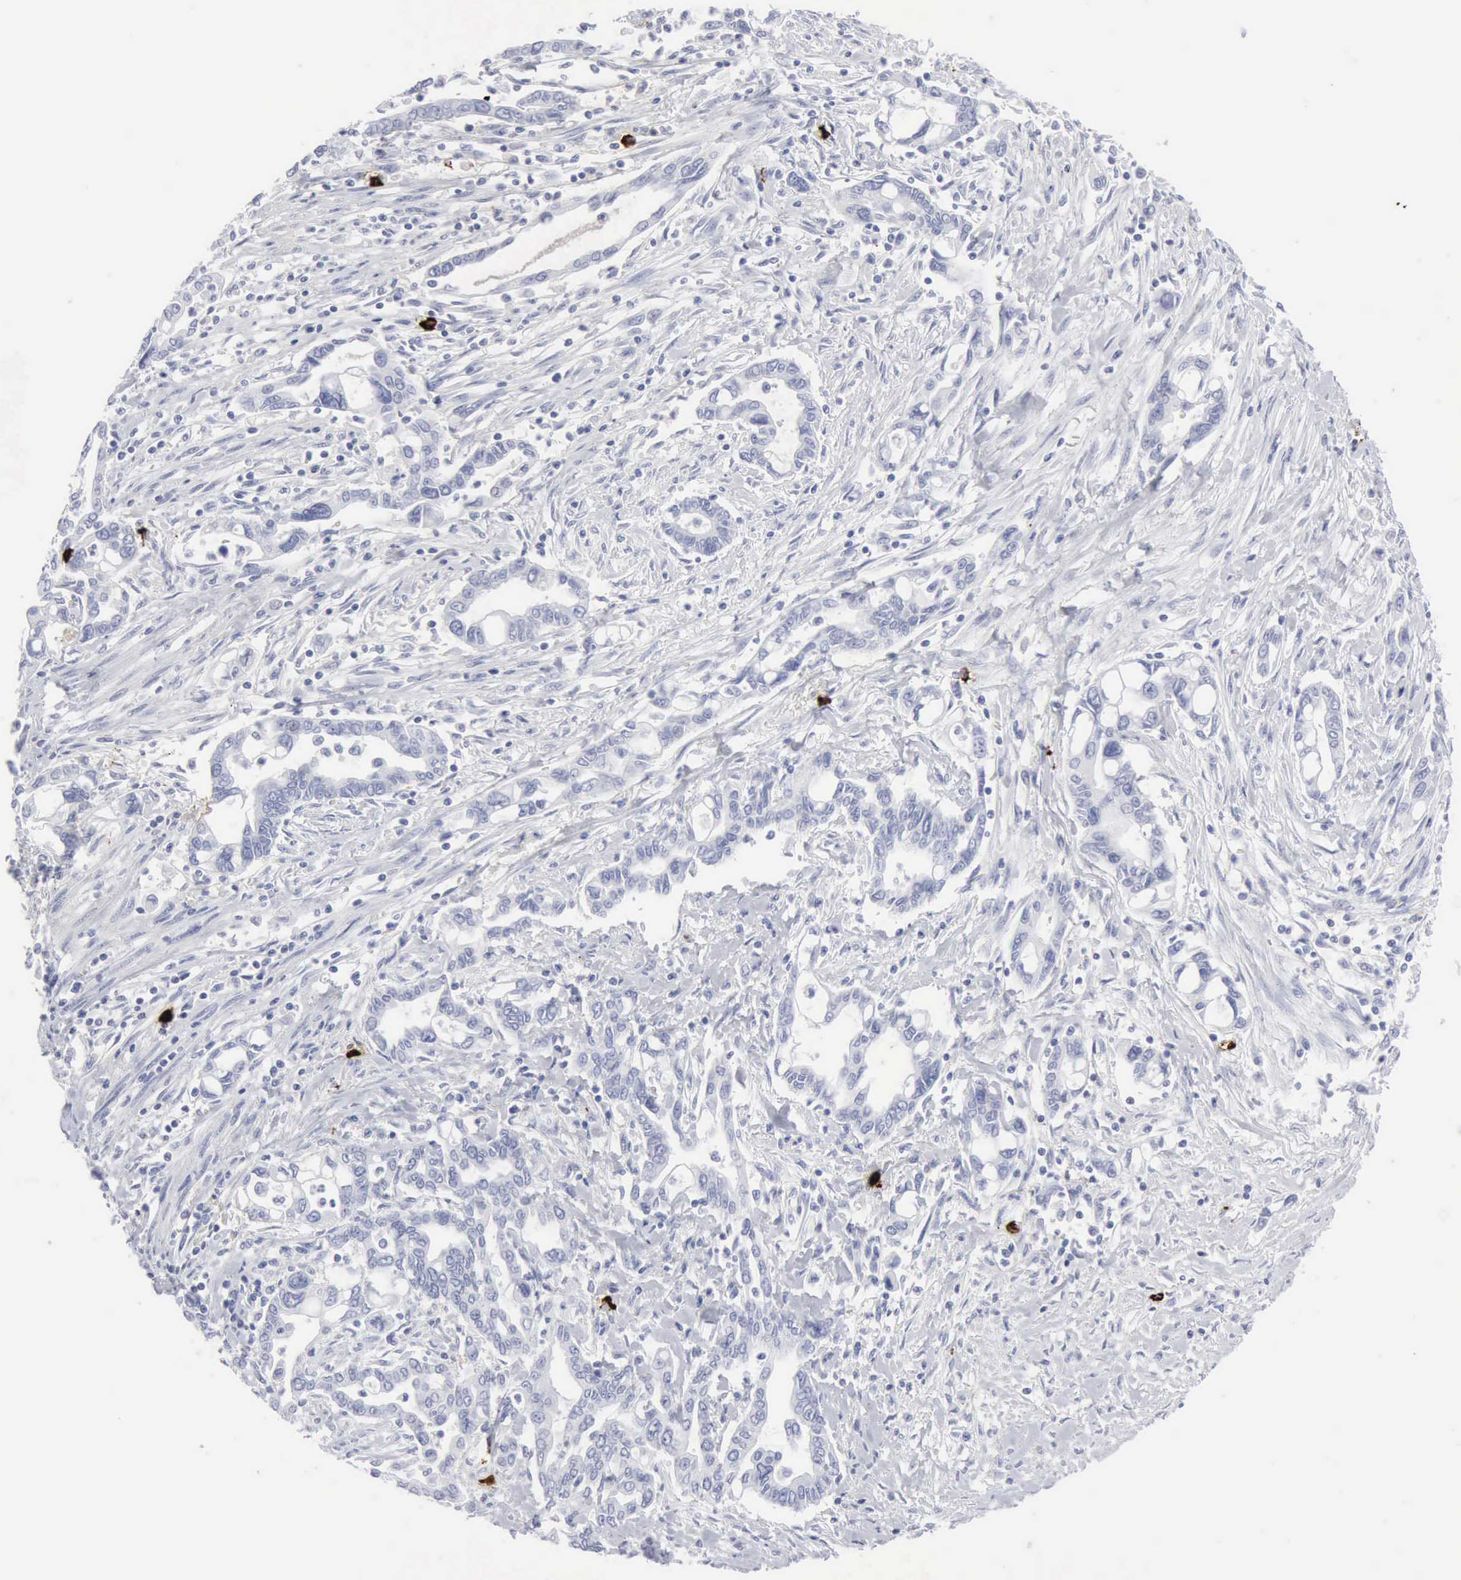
{"staining": {"intensity": "negative", "quantity": "none", "location": "none"}, "tissue": "pancreatic cancer", "cell_type": "Tumor cells", "image_type": "cancer", "snomed": [{"axis": "morphology", "description": "Adenocarcinoma, NOS"}, {"axis": "topography", "description": "Pancreas"}], "caption": "The image demonstrates no significant expression in tumor cells of adenocarcinoma (pancreatic).", "gene": "CMA1", "patient": {"sex": "female", "age": 57}}